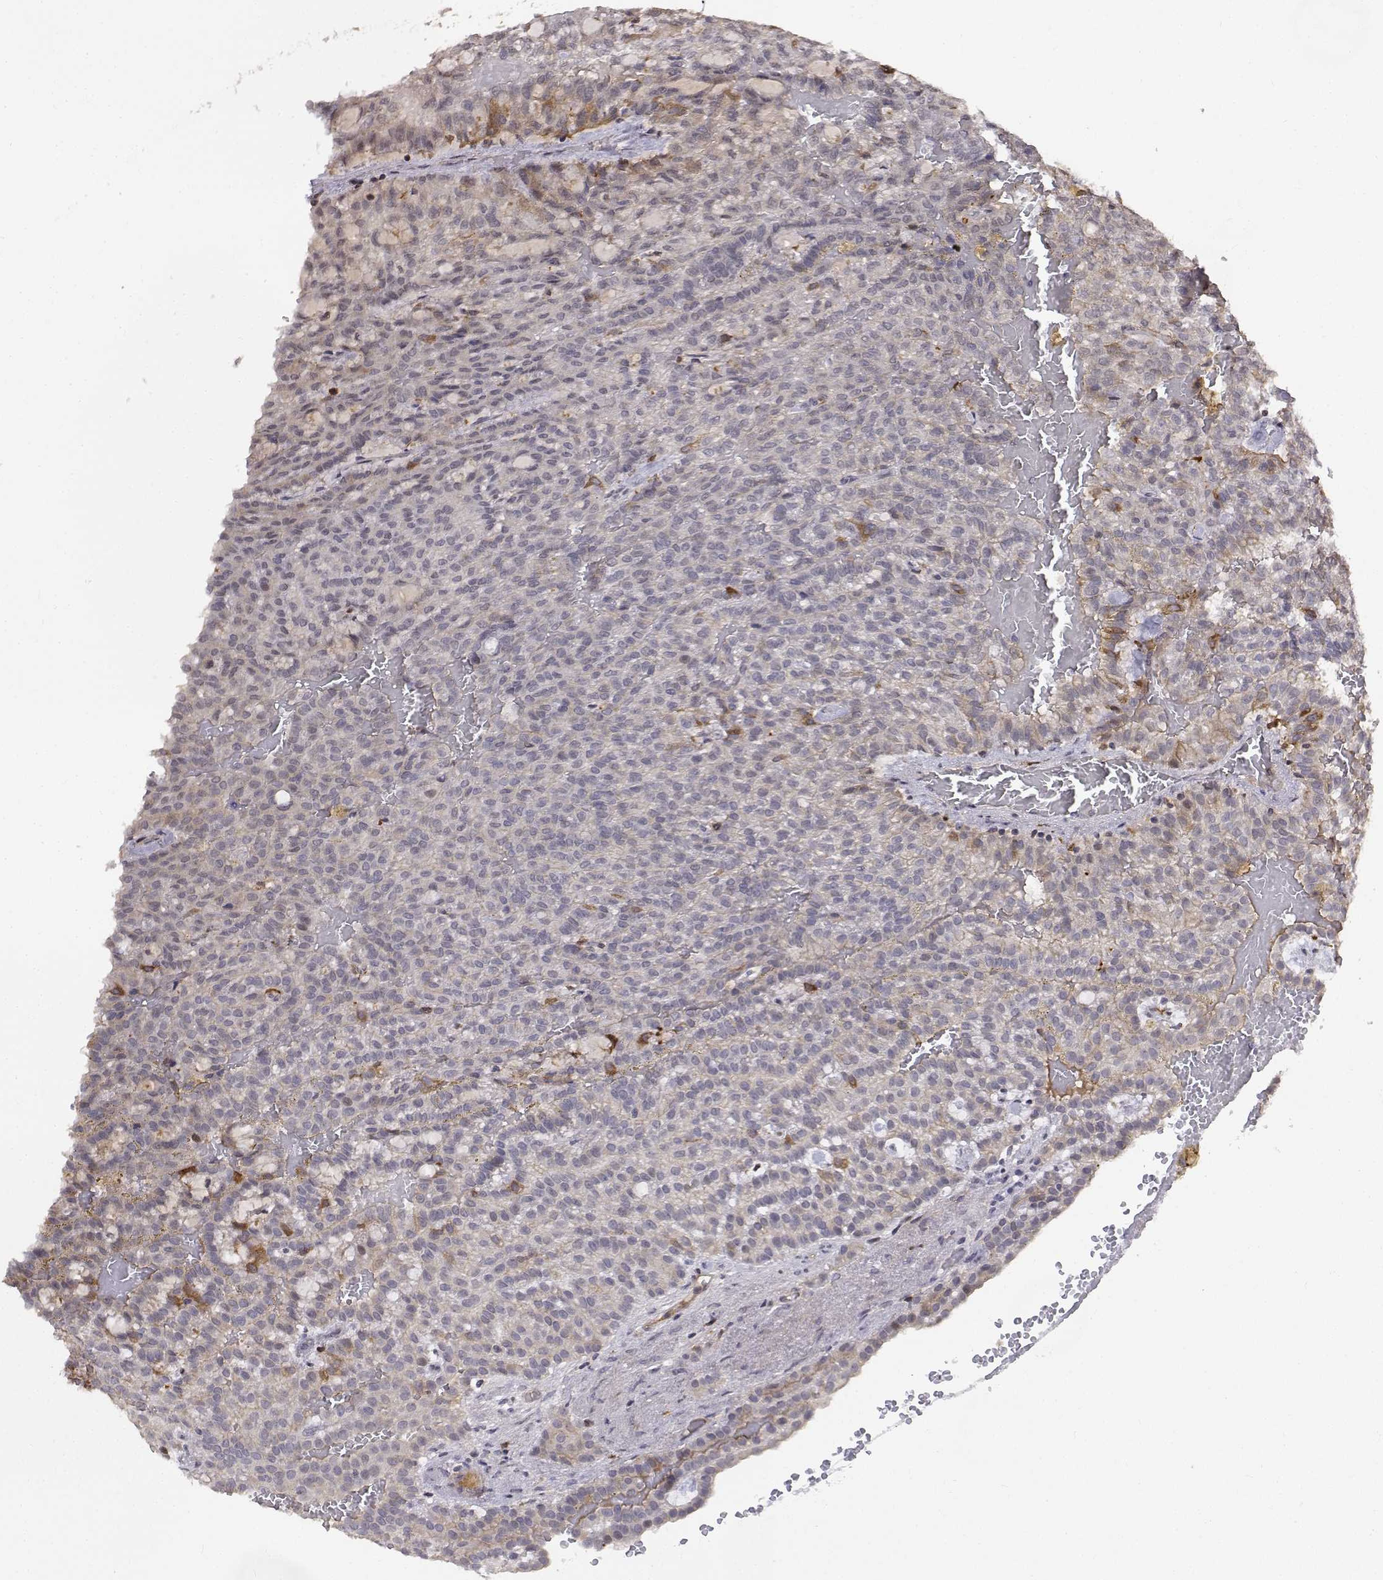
{"staining": {"intensity": "negative", "quantity": "none", "location": "none"}, "tissue": "renal cancer", "cell_type": "Tumor cells", "image_type": "cancer", "snomed": [{"axis": "morphology", "description": "Adenocarcinoma, NOS"}, {"axis": "topography", "description": "Kidney"}], "caption": "Renal cancer stained for a protein using IHC demonstrates no expression tumor cells.", "gene": "ITGA7", "patient": {"sex": "male", "age": 63}}